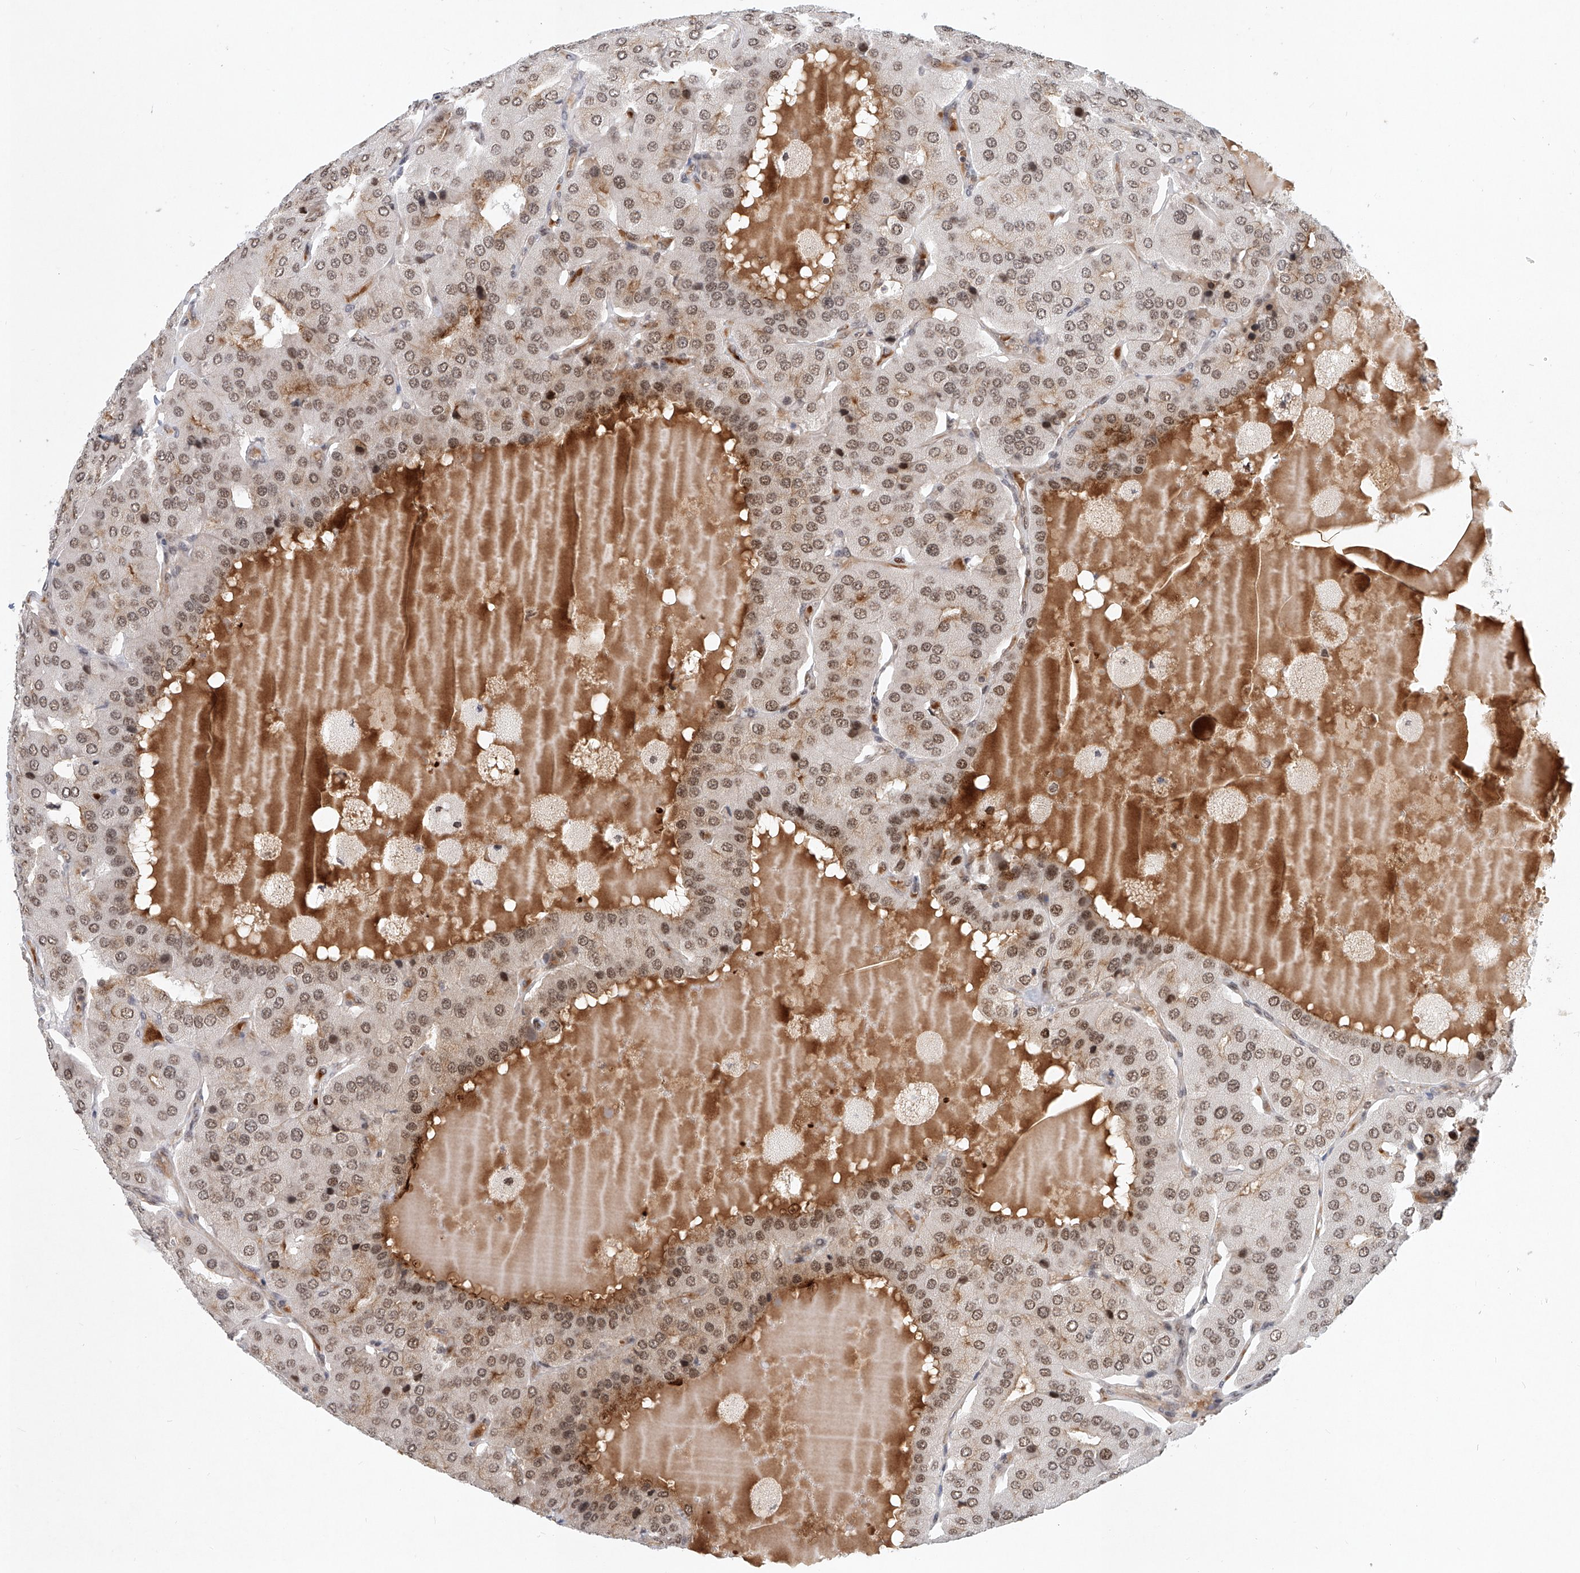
{"staining": {"intensity": "moderate", "quantity": ">75%", "location": "nuclear"}, "tissue": "parathyroid gland", "cell_type": "Glandular cells", "image_type": "normal", "snomed": [{"axis": "morphology", "description": "Normal tissue, NOS"}, {"axis": "morphology", "description": "Adenoma, NOS"}, {"axis": "topography", "description": "Parathyroid gland"}], "caption": "A medium amount of moderate nuclear expression is present in approximately >75% of glandular cells in normal parathyroid gland. (DAB = brown stain, brightfield microscopy at high magnification).", "gene": "ZNF470", "patient": {"sex": "female", "age": 86}}